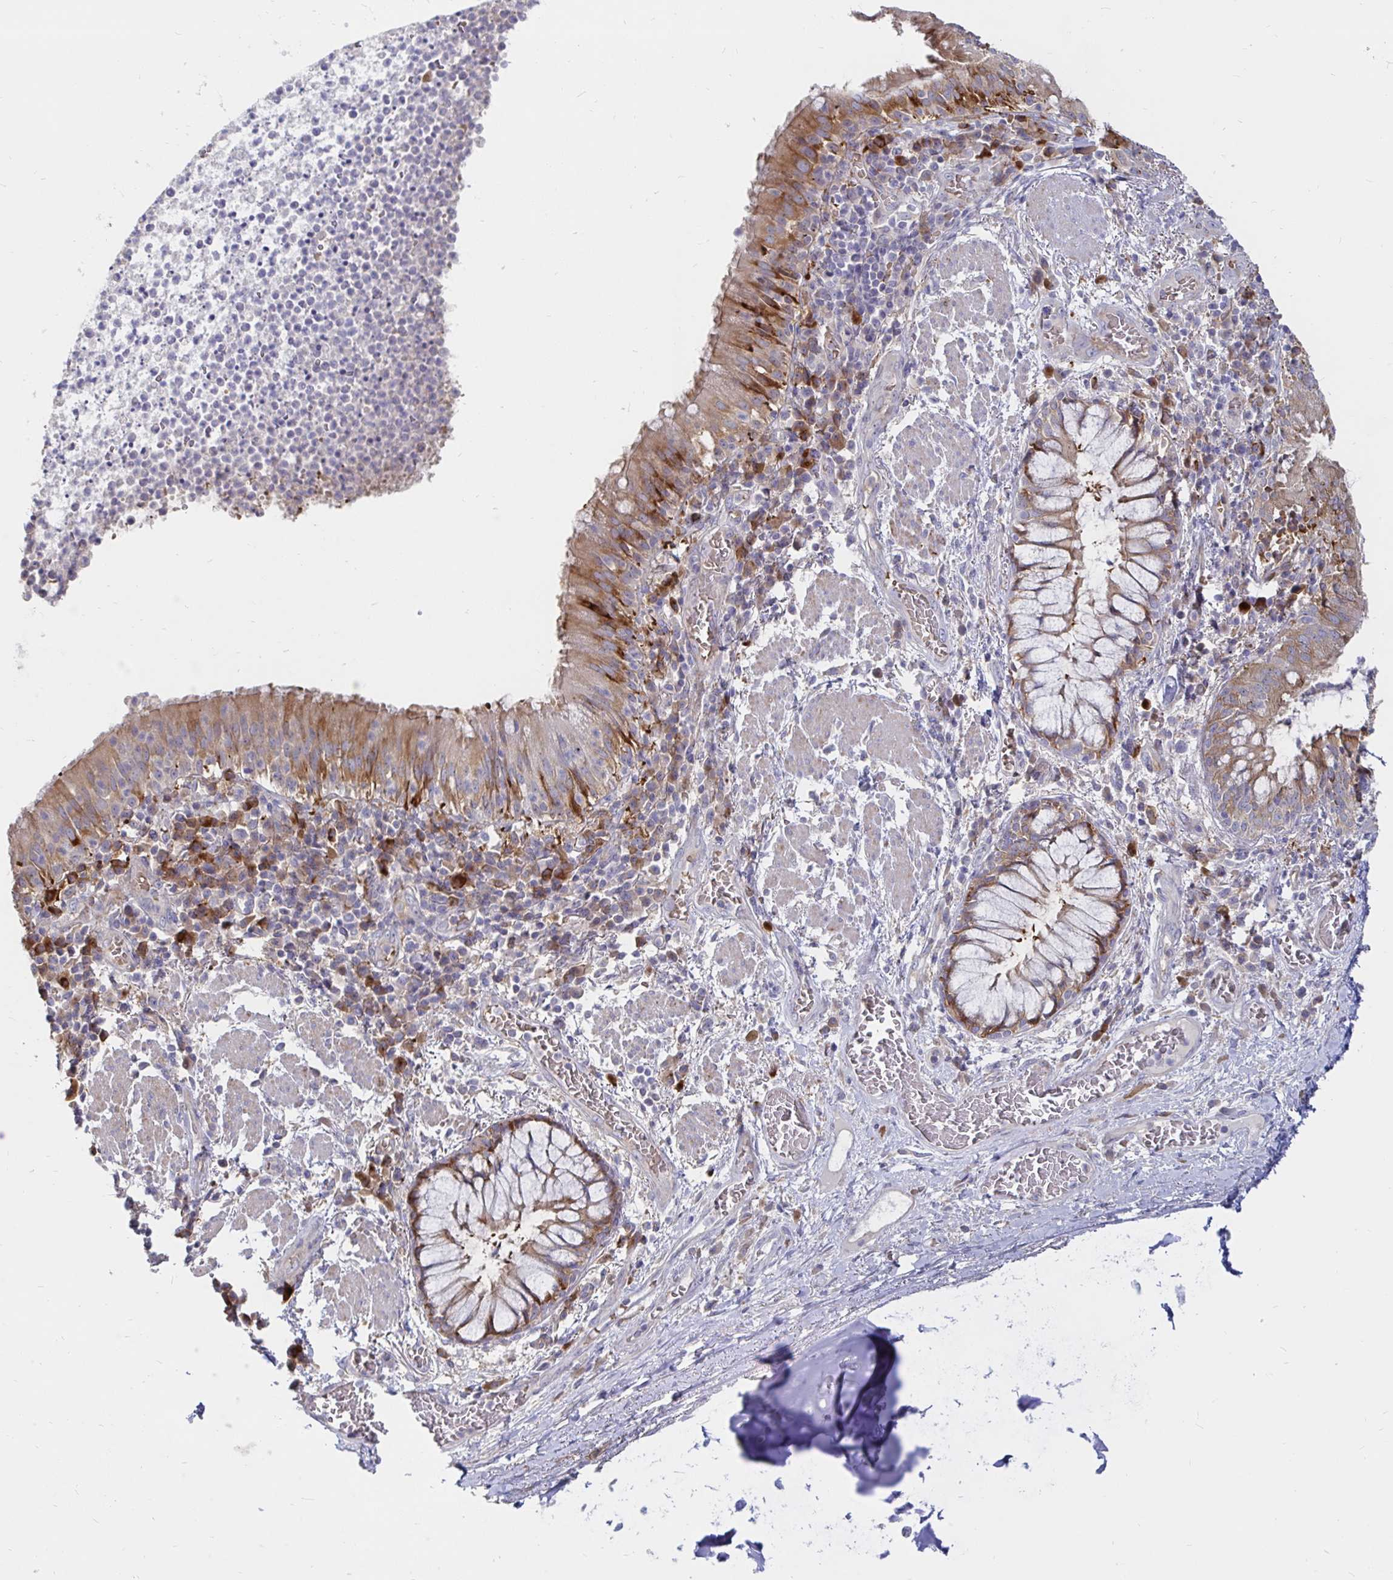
{"staining": {"intensity": "moderate", "quantity": ">75%", "location": "cytoplasmic/membranous"}, "tissue": "bronchus", "cell_type": "Respiratory epithelial cells", "image_type": "normal", "snomed": [{"axis": "morphology", "description": "Normal tissue, NOS"}, {"axis": "topography", "description": "Lymph node"}, {"axis": "topography", "description": "Bronchus"}], "caption": "This photomicrograph reveals immunohistochemistry (IHC) staining of normal human bronchus, with medium moderate cytoplasmic/membranous staining in approximately >75% of respiratory epithelial cells.", "gene": "KCTD19", "patient": {"sex": "male", "age": 56}}